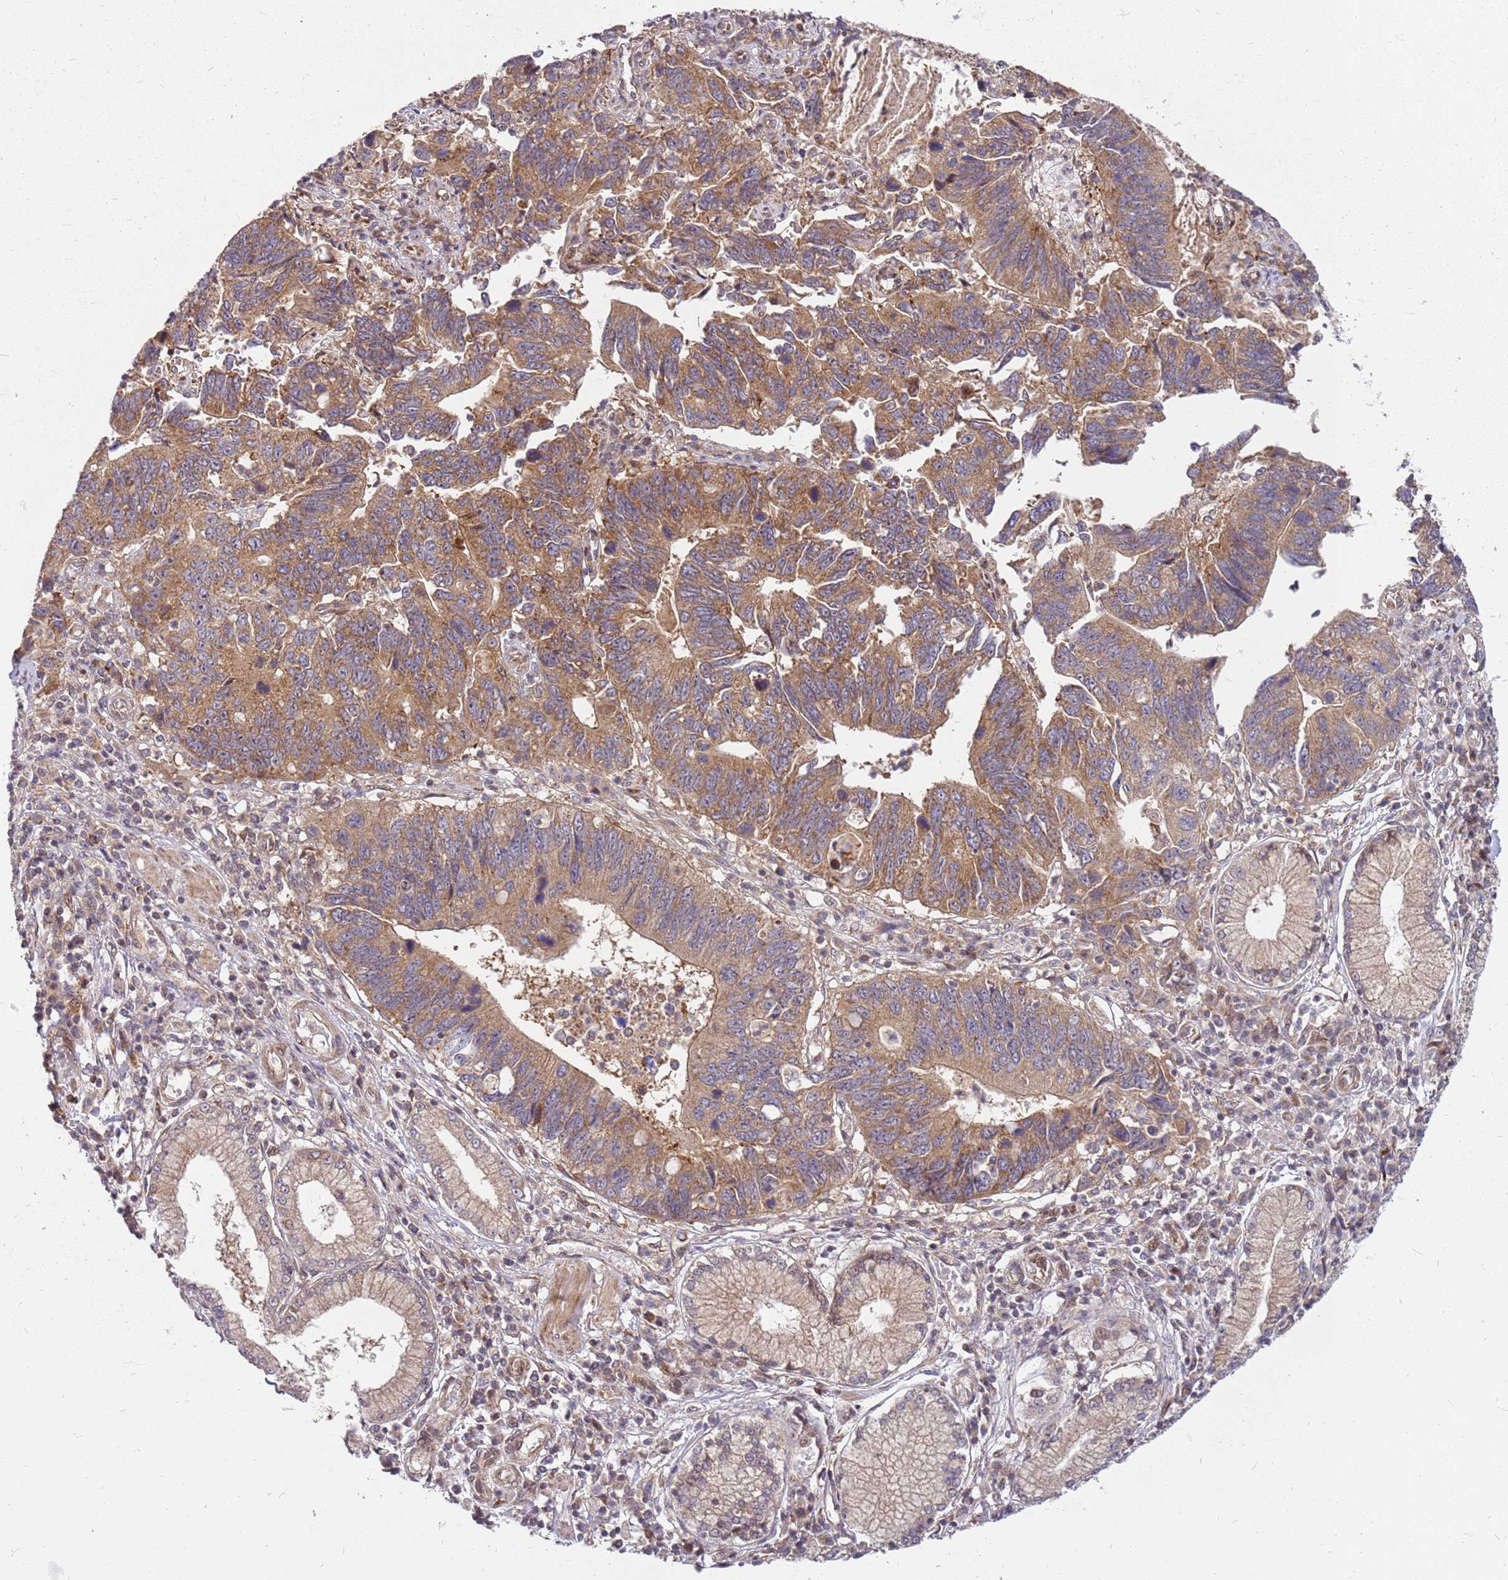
{"staining": {"intensity": "moderate", "quantity": ">75%", "location": "cytoplasmic/membranous"}, "tissue": "stomach cancer", "cell_type": "Tumor cells", "image_type": "cancer", "snomed": [{"axis": "morphology", "description": "Adenocarcinoma, NOS"}, {"axis": "topography", "description": "Stomach"}], "caption": "There is medium levels of moderate cytoplasmic/membranous positivity in tumor cells of stomach cancer, as demonstrated by immunohistochemical staining (brown color).", "gene": "CCDC159", "patient": {"sex": "male", "age": 59}}